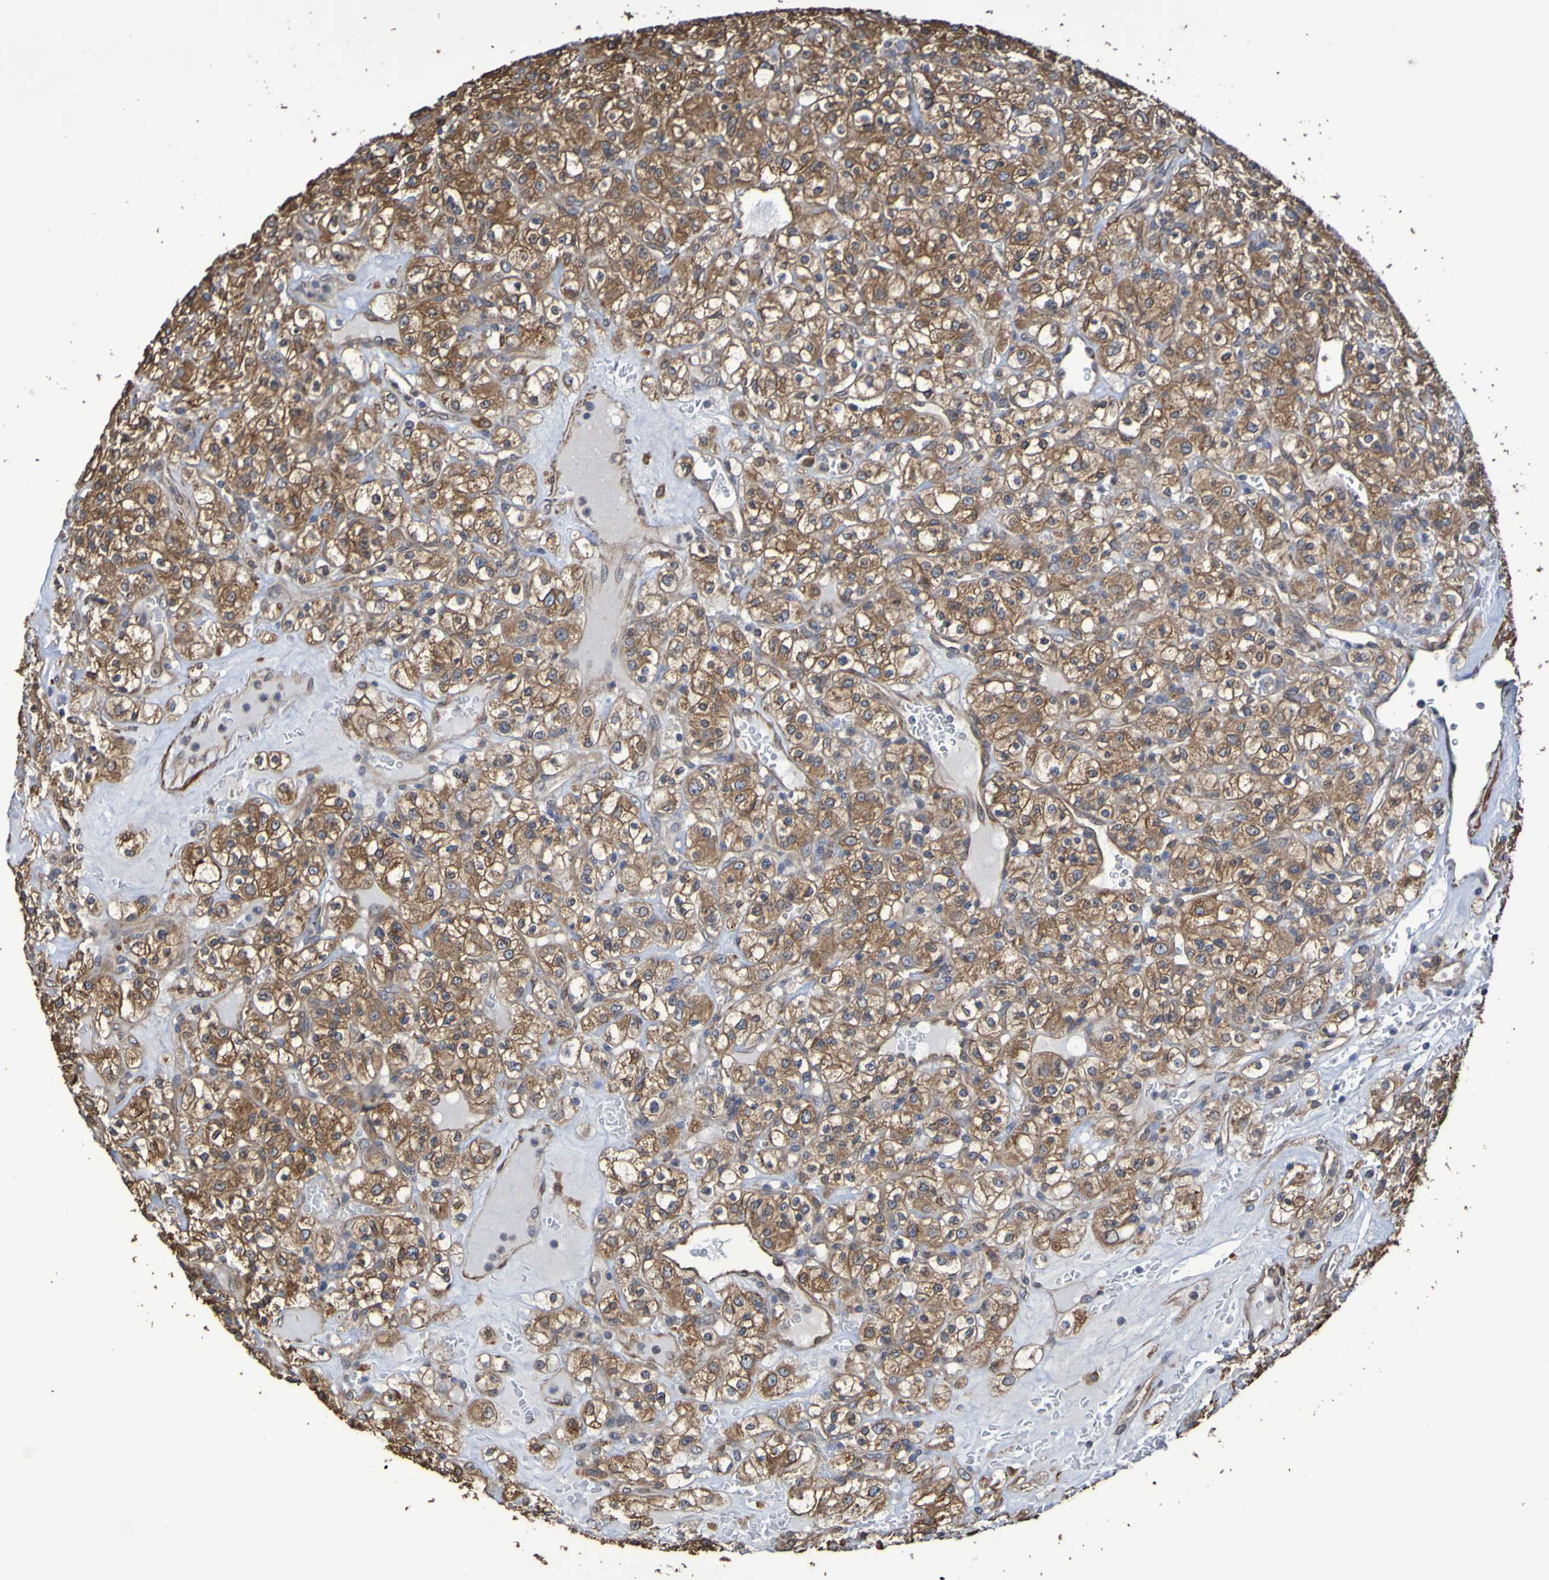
{"staining": {"intensity": "moderate", "quantity": ">75%", "location": "cytoplasmic/membranous"}, "tissue": "renal cancer", "cell_type": "Tumor cells", "image_type": "cancer", "snomed": [{"axis": "morphology", "description": "Normal tissue, NOS"}, {"axis": "morphology", "description": "Adenocarcinoma, NOS"}, {"axis": "topography", "description": "Kidney"}], "caption": "Immunohistochemistry (IHC) (DAB) staining of human adenocarcinoma (renal) shows moderate cytoplasmic/membranous protein expression in about >75% of tumor cells.", "gene": "RAB11A", "patient": {"sex": "female", "age": 72}}